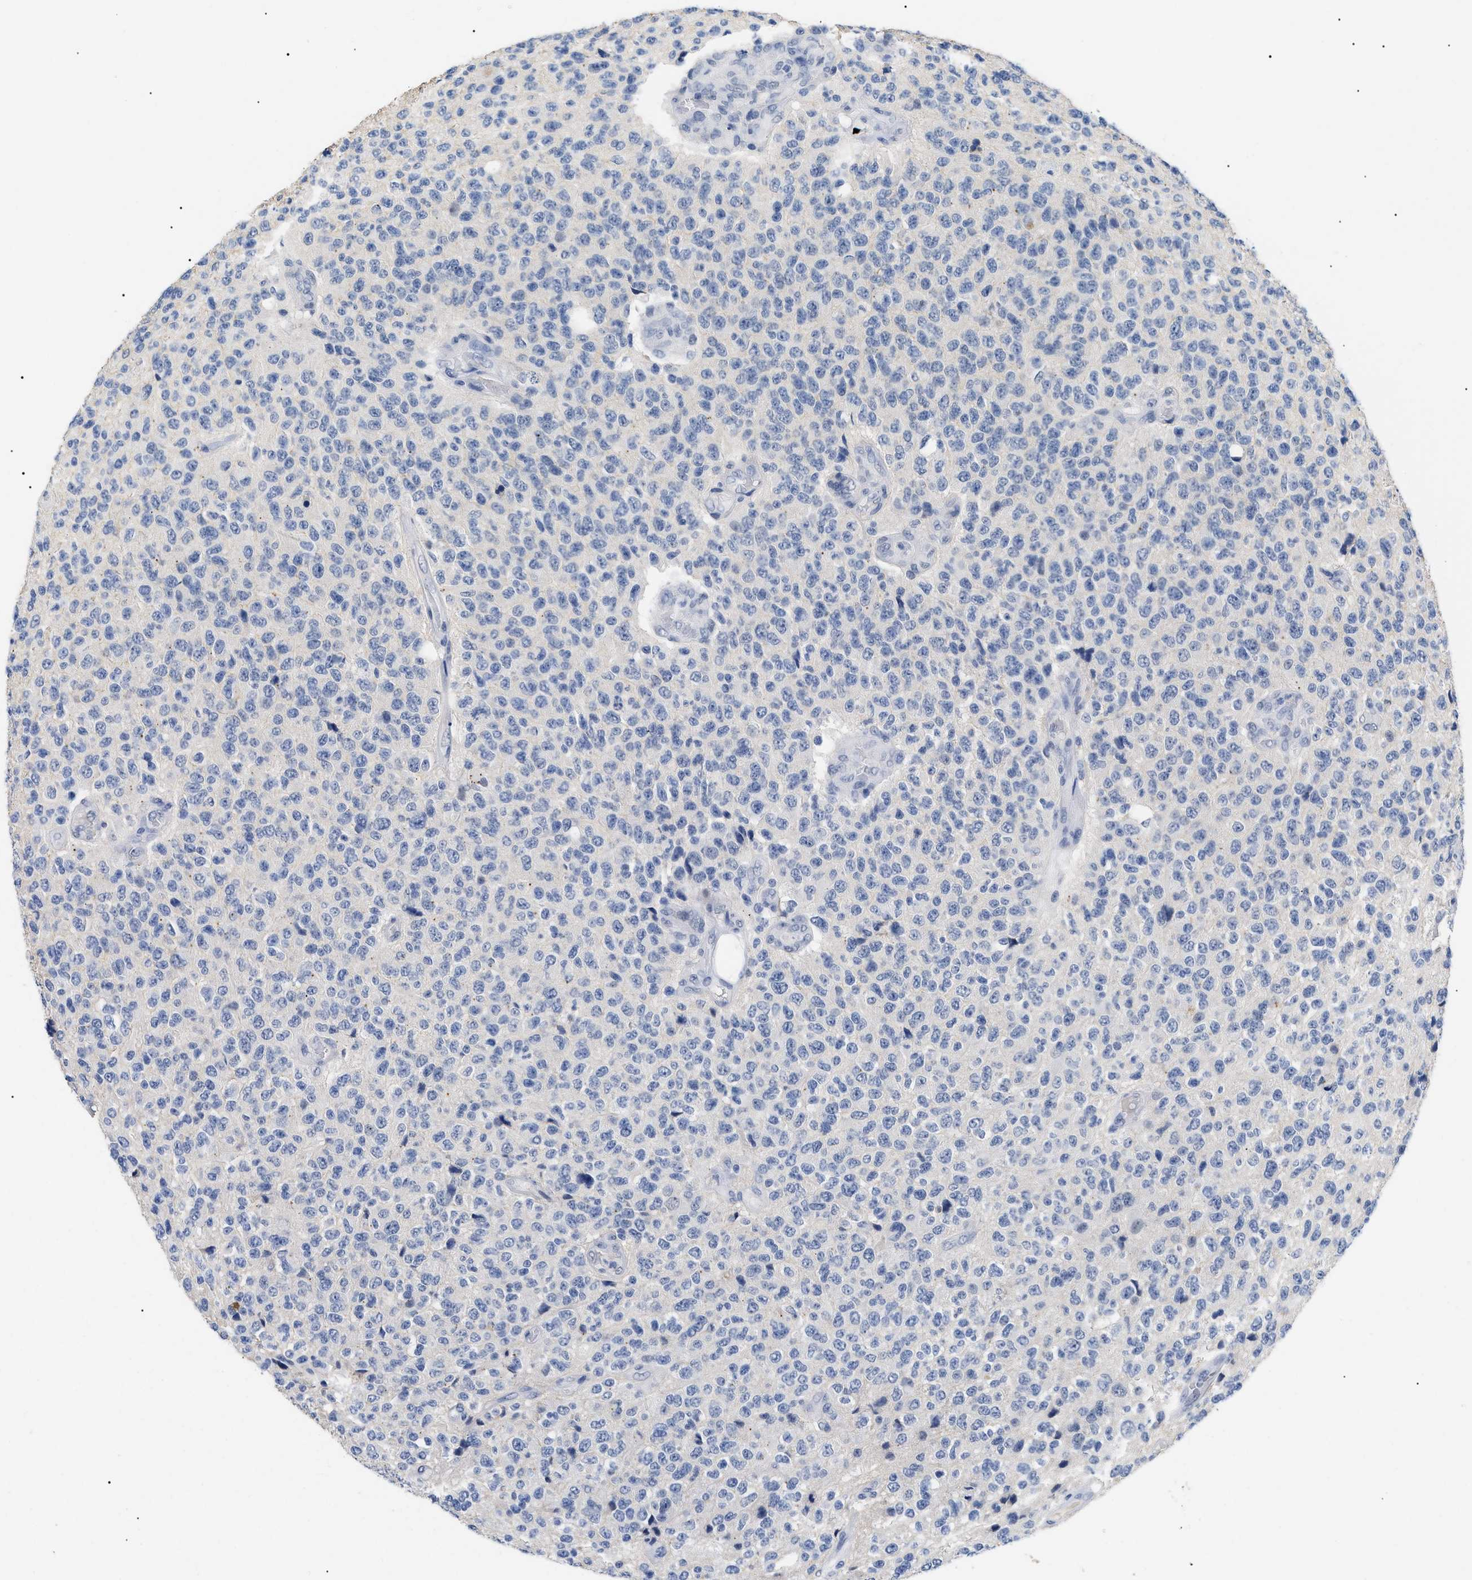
{"staining": {"intensity": "negative", "quantity": "none", "location": "none"}, "tissue": "glioma", "cell_type": "Tumor cells", "image_type": "cancer", "snomed": [{"axis": "morphology", "description": "Glioma, malignant, High grade"}, {"axis": "topography", "description": "pancreas cauda"}], "caption": "IHC micrograph of neoplastic tissue: glioma stained with DAB (3,3'-diaminobenzidine) exhibits no significant protein positivity in tumor cells.", "gene": "PRRT2", "patient": {"sex": "male", "age": 60}}